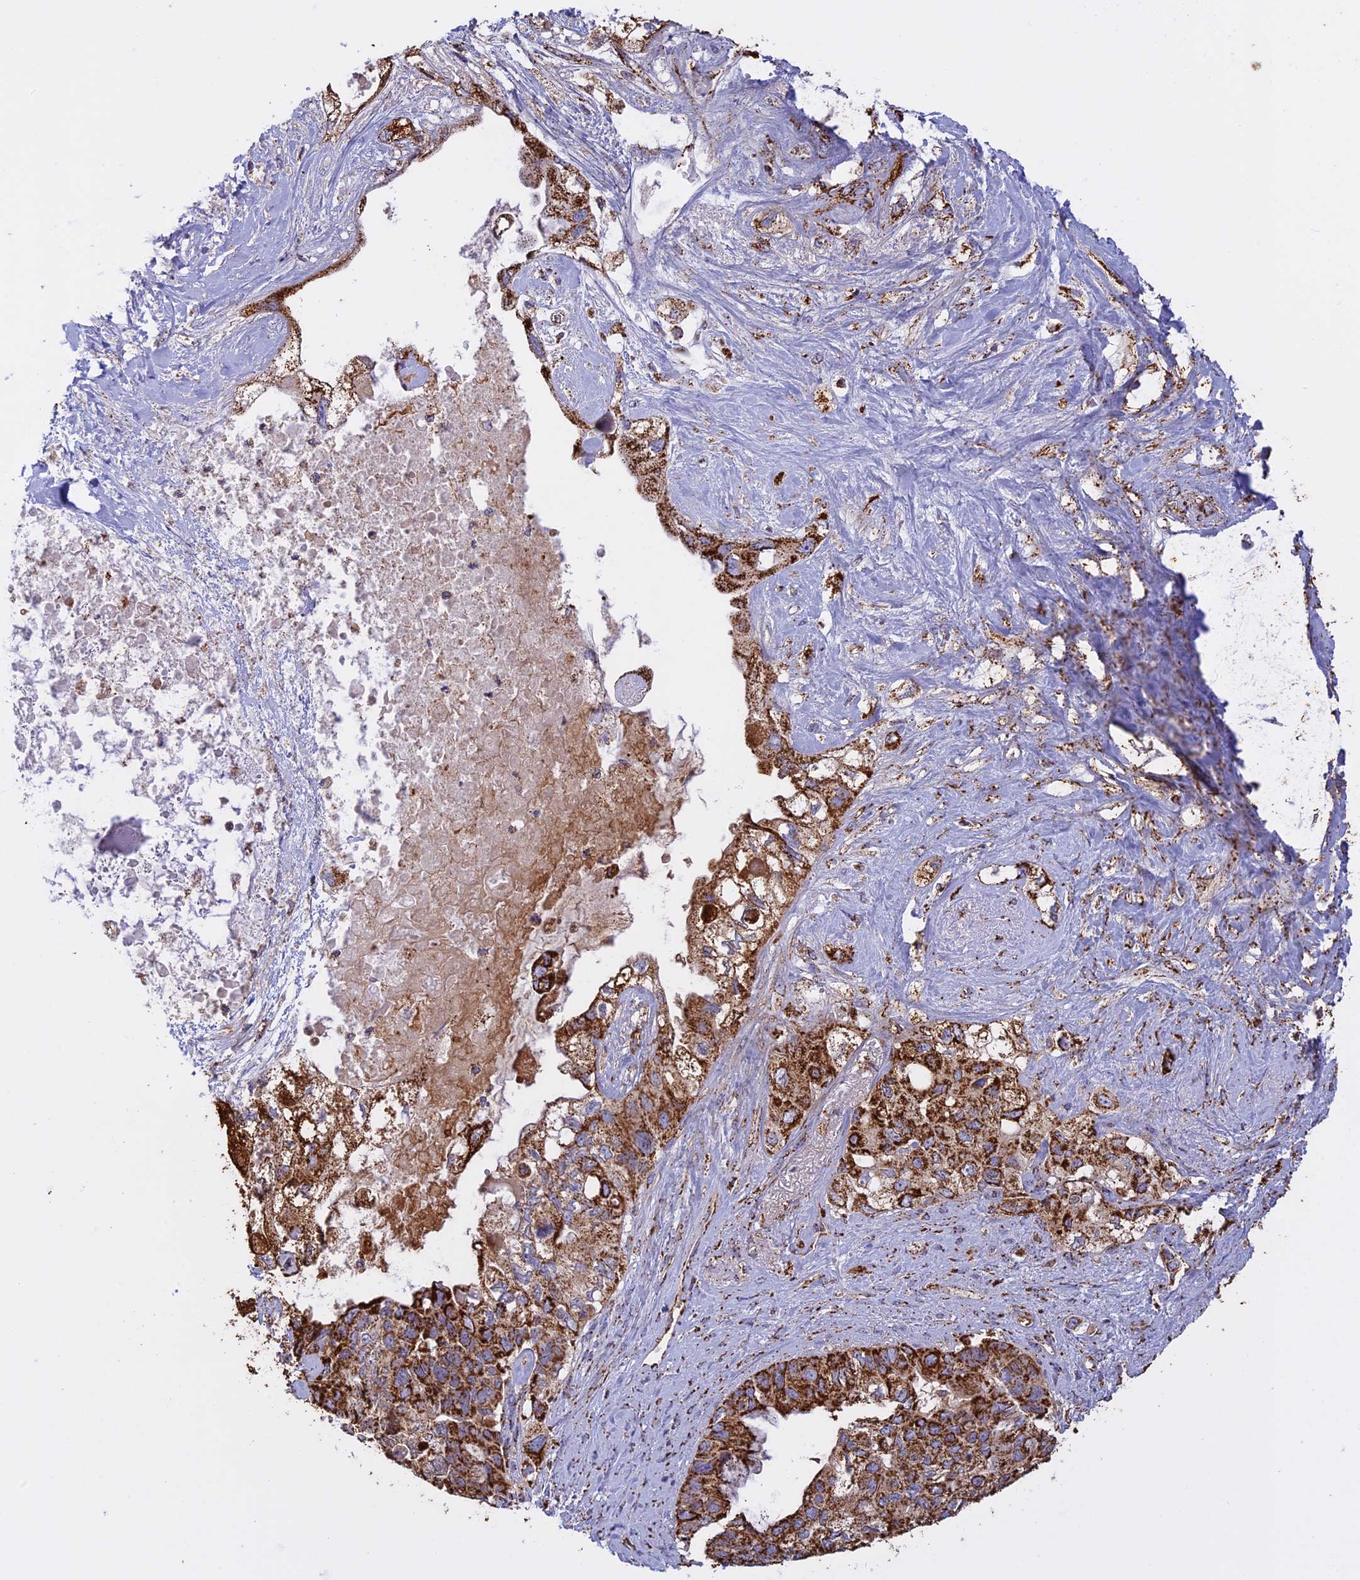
{"staining": {"intensity": "strong", "quantity": ">75%", "location": "cytoplasmic/membranous"}, "tissue": "pancreatic cancer", "cell_type": "Tumor cells", "image_type": "cancer", "snomed": [{"axis": "morphology", "description": "Adenocarcinoma, NOS"}, {"axis": "topography", "description": "Pancreas"}], "caption": "High-power microscopy captured an immunohistochemistry (IHC) image of adenocarcinoma (pancreatic), revealing strong cytoplasmic/membranous positivity in about >75% of tumor cells.", "gene": "KCNG1", "patient": {"sex": "female", "age": 56}}